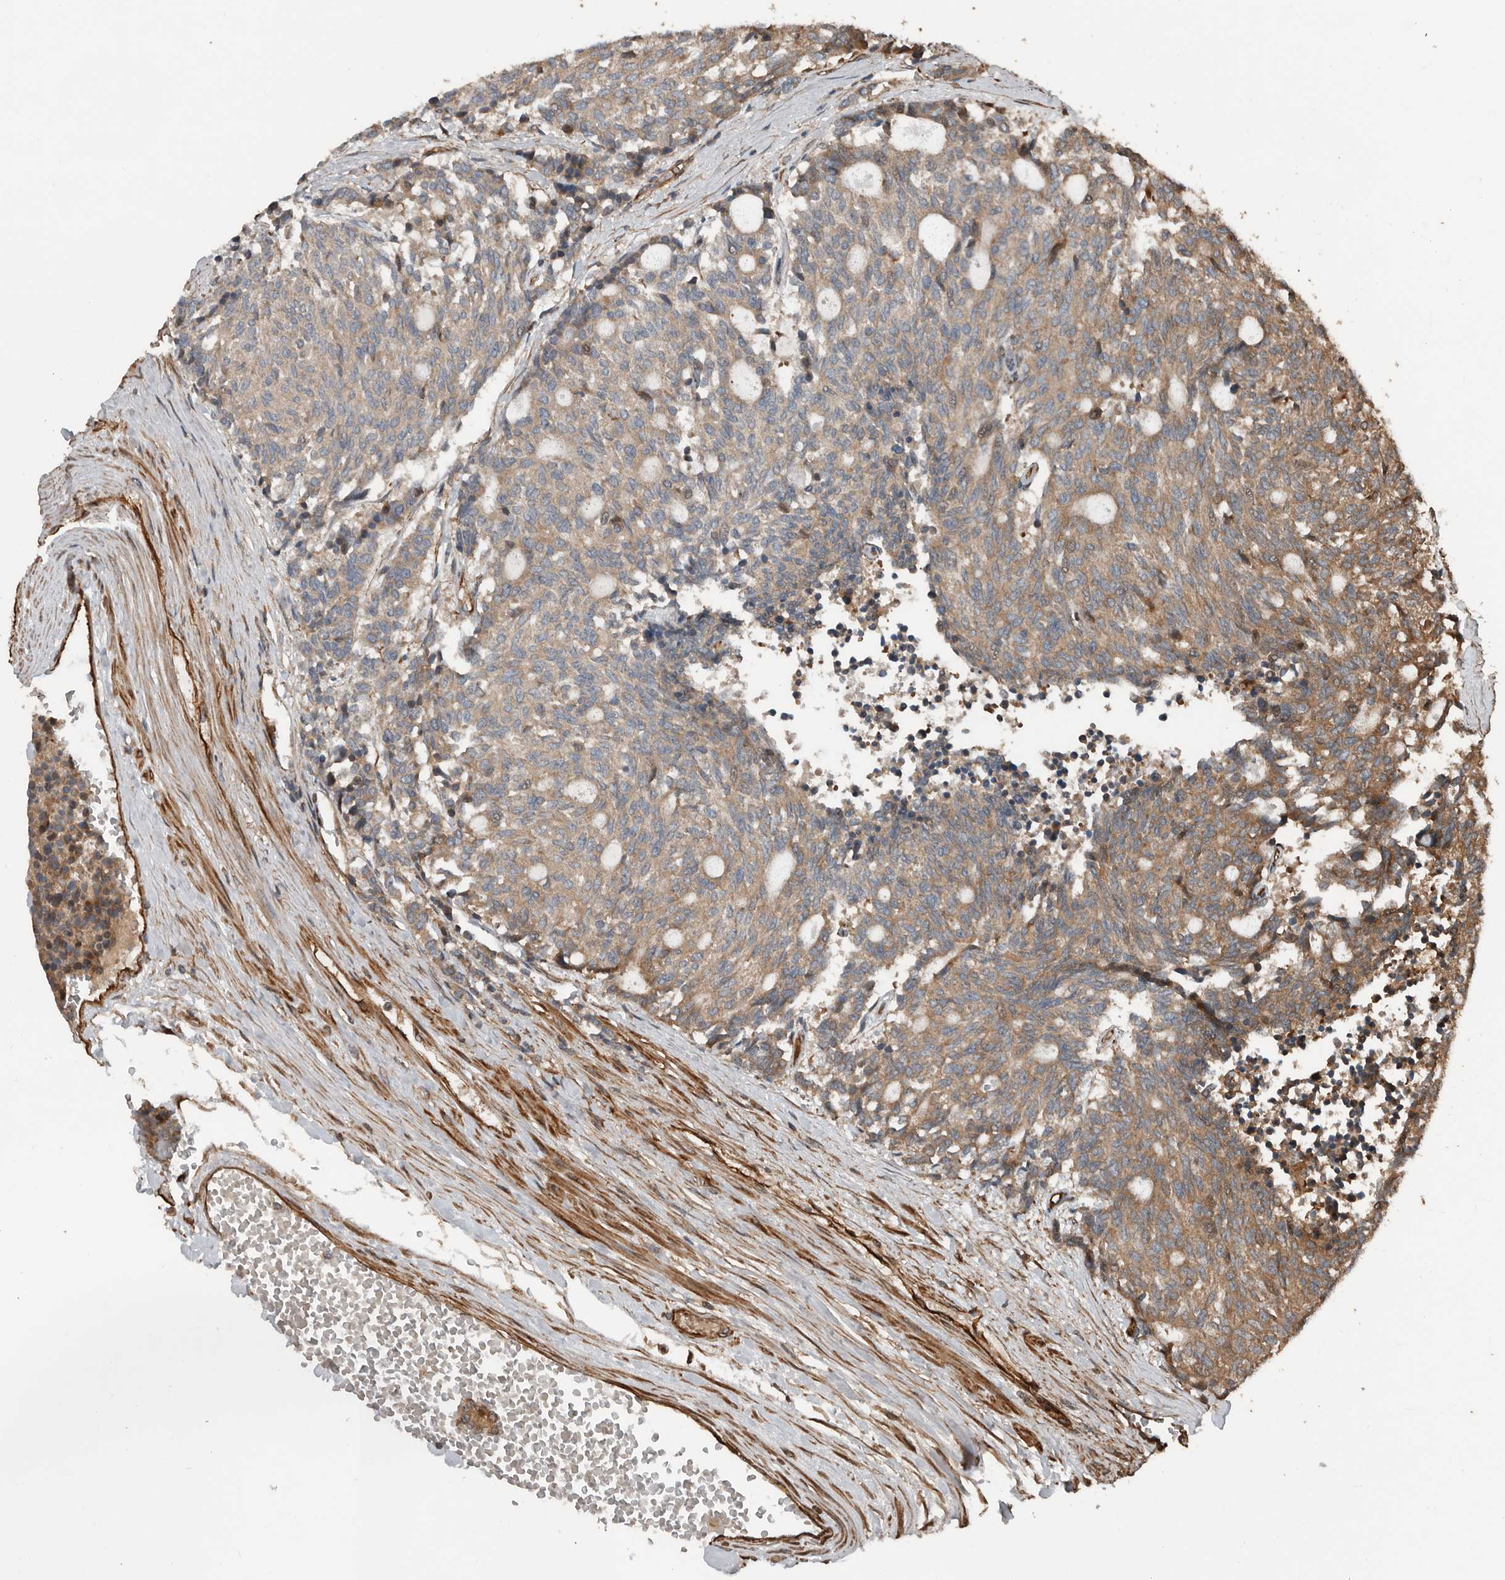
{"staining": {"intensity": "weak", "quantity": ">75%", "location": "cytoplasmic/membranous"}, "tissue": "carcinoid", "cell_type": "Tumor cells", "image_type": "cancer", "snomed": [{"axis": "morphology", "description": "Carcinoid, malignant, NOS"}, {"axis": "topography", "description": "Pancreas"}], "caption": "Carcinoid stained with IHC exhibits weak cytoplasmic/membranous positivity in approximately >75% of tumor cells.", "gene": "YOD1", "patient": {"sex": "female", "age": 54}}